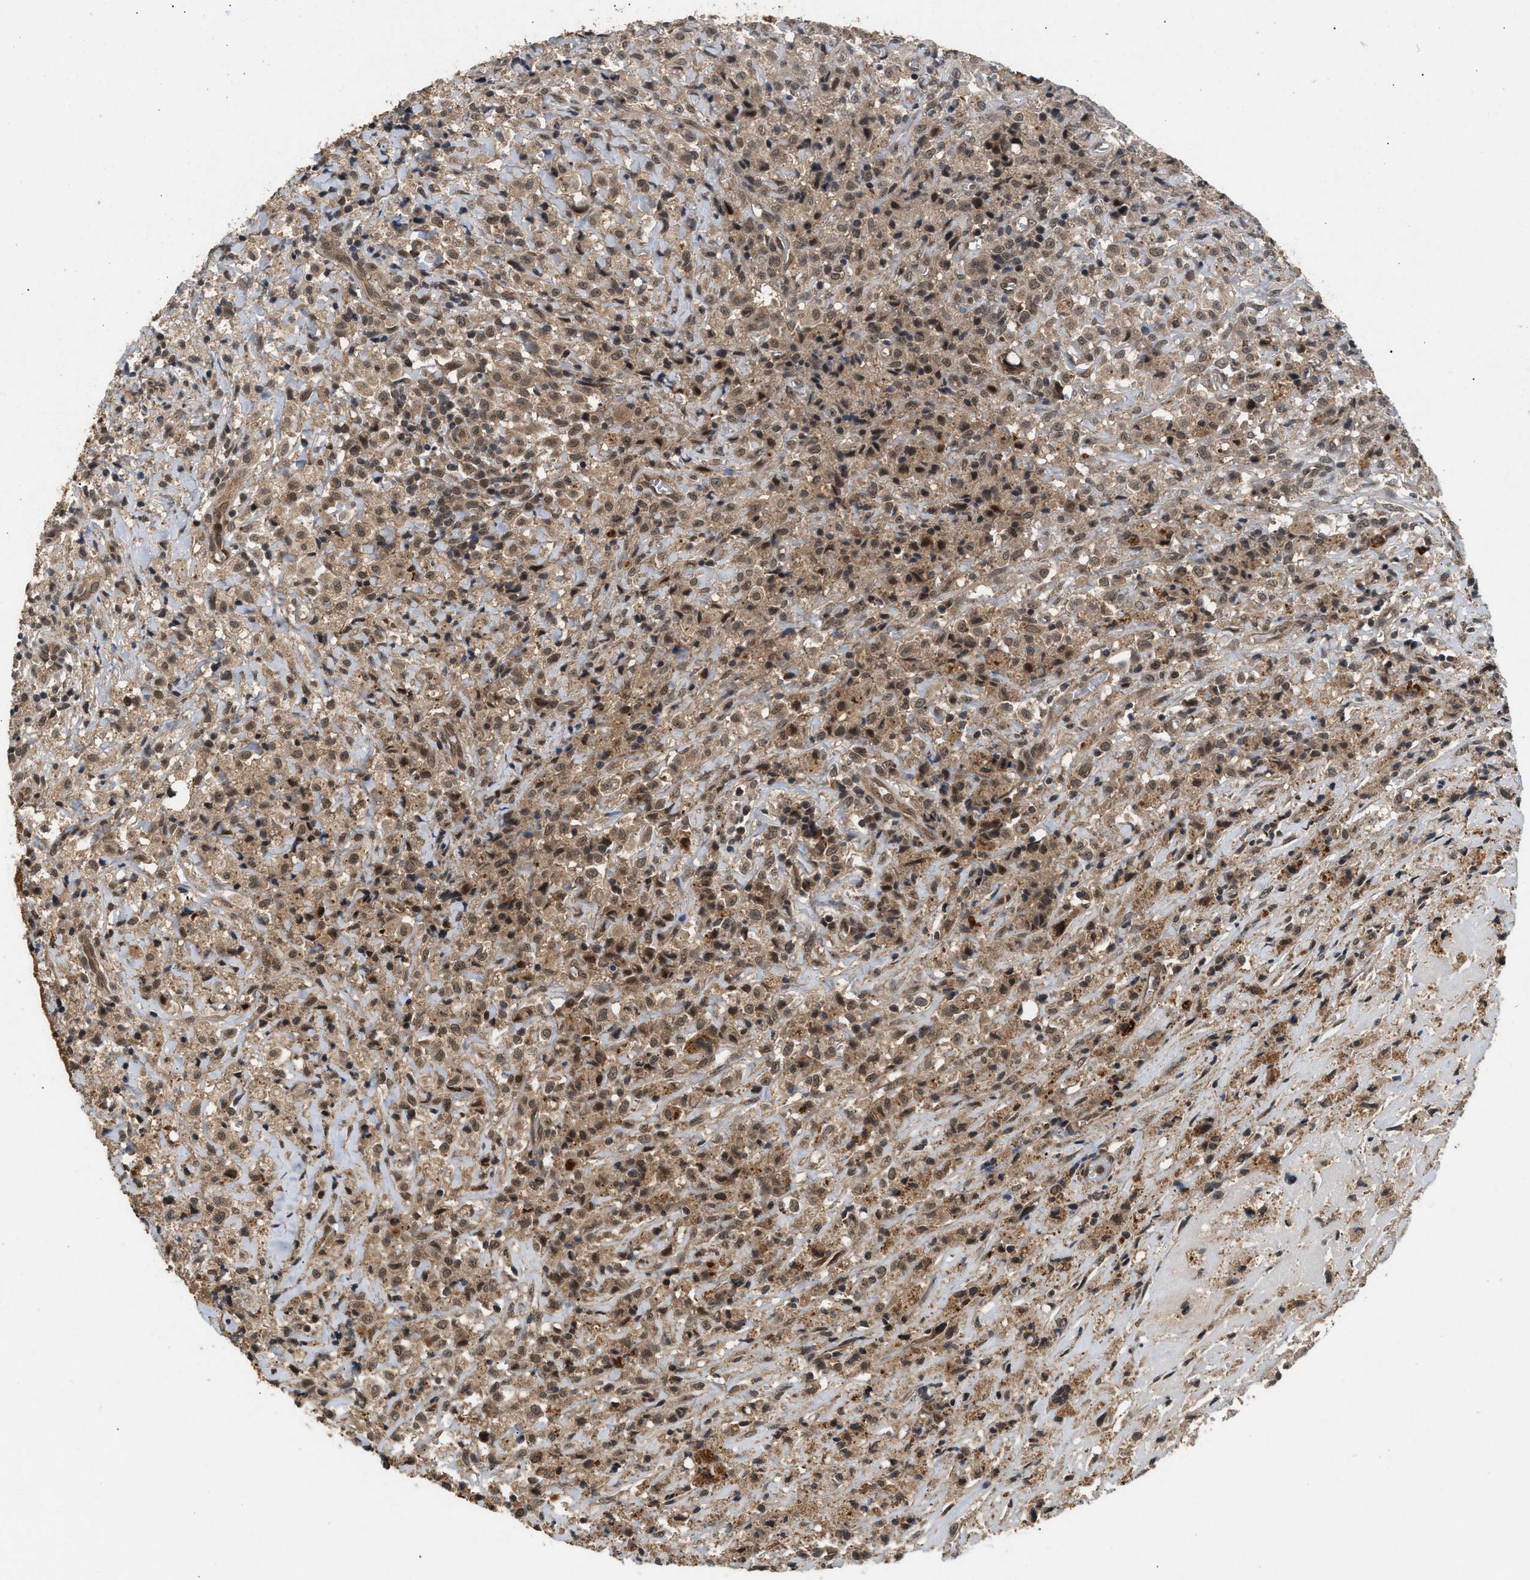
{"staining": {"intensity": "weak", "quantity": ">75%", "location": "cytoplasmic/membranous,nuclear"}, "tissue": "testis cancer", "cell_type": "Tumor cells", "image_type": "cancer", "snomed": [{"axis": "morphology", "description": "Carcinoma, Embryonal, NOS"}, {"axis": "topography", "description": "Testis"}], "caption": "This image demonstrates IHC staining of human testis cancer (embryonal carcinoma), with low weak cytoplasmic/membranous and nuclear staining in approximately >75% of tumor cells.", "gene": "RUSC2", "patient": {"sex": "male", "age": 2}}